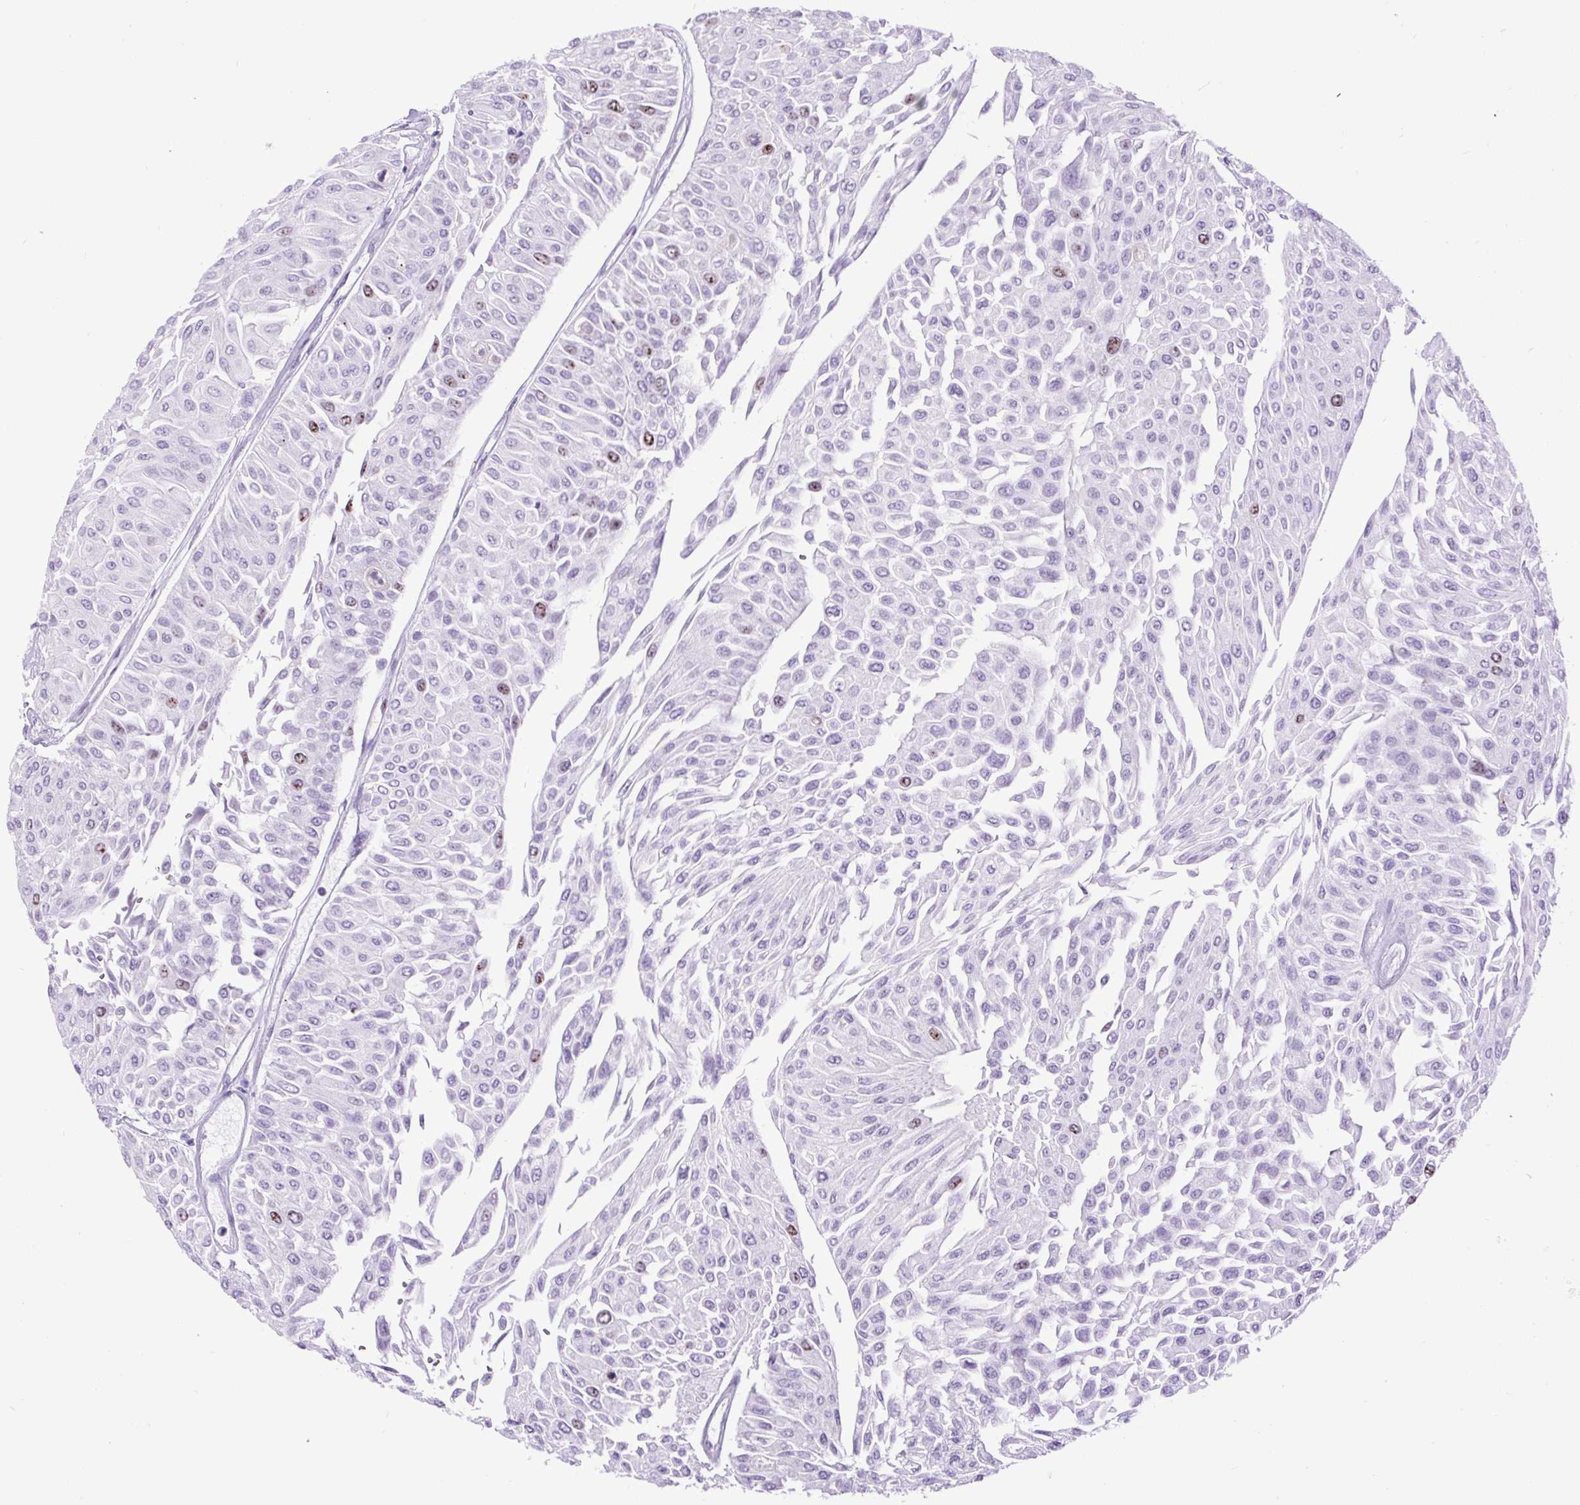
{"staining": {"intensity": "moderate", "quantity": "<25%", "location": "nuclear"}, "tissue": "urothelial cancer", "cell_type": "Tumor cells", "image_type": "cancer", "snomed": [{"axis": "morphology", "description": "Urothelial carcinoma, Low grade"}, {"axis": "topography", "description": "Urinary bladder"}], "caption": "Immunohistochemistry (IHC) micrograph of urothelial cancer stained for a protein (brown), which demonstrates low levels of moderate nuclear positivity in about <25% of tumor cells.", "gene": "RACGAP1", "patient": {"sex": "male", "age": 67}}